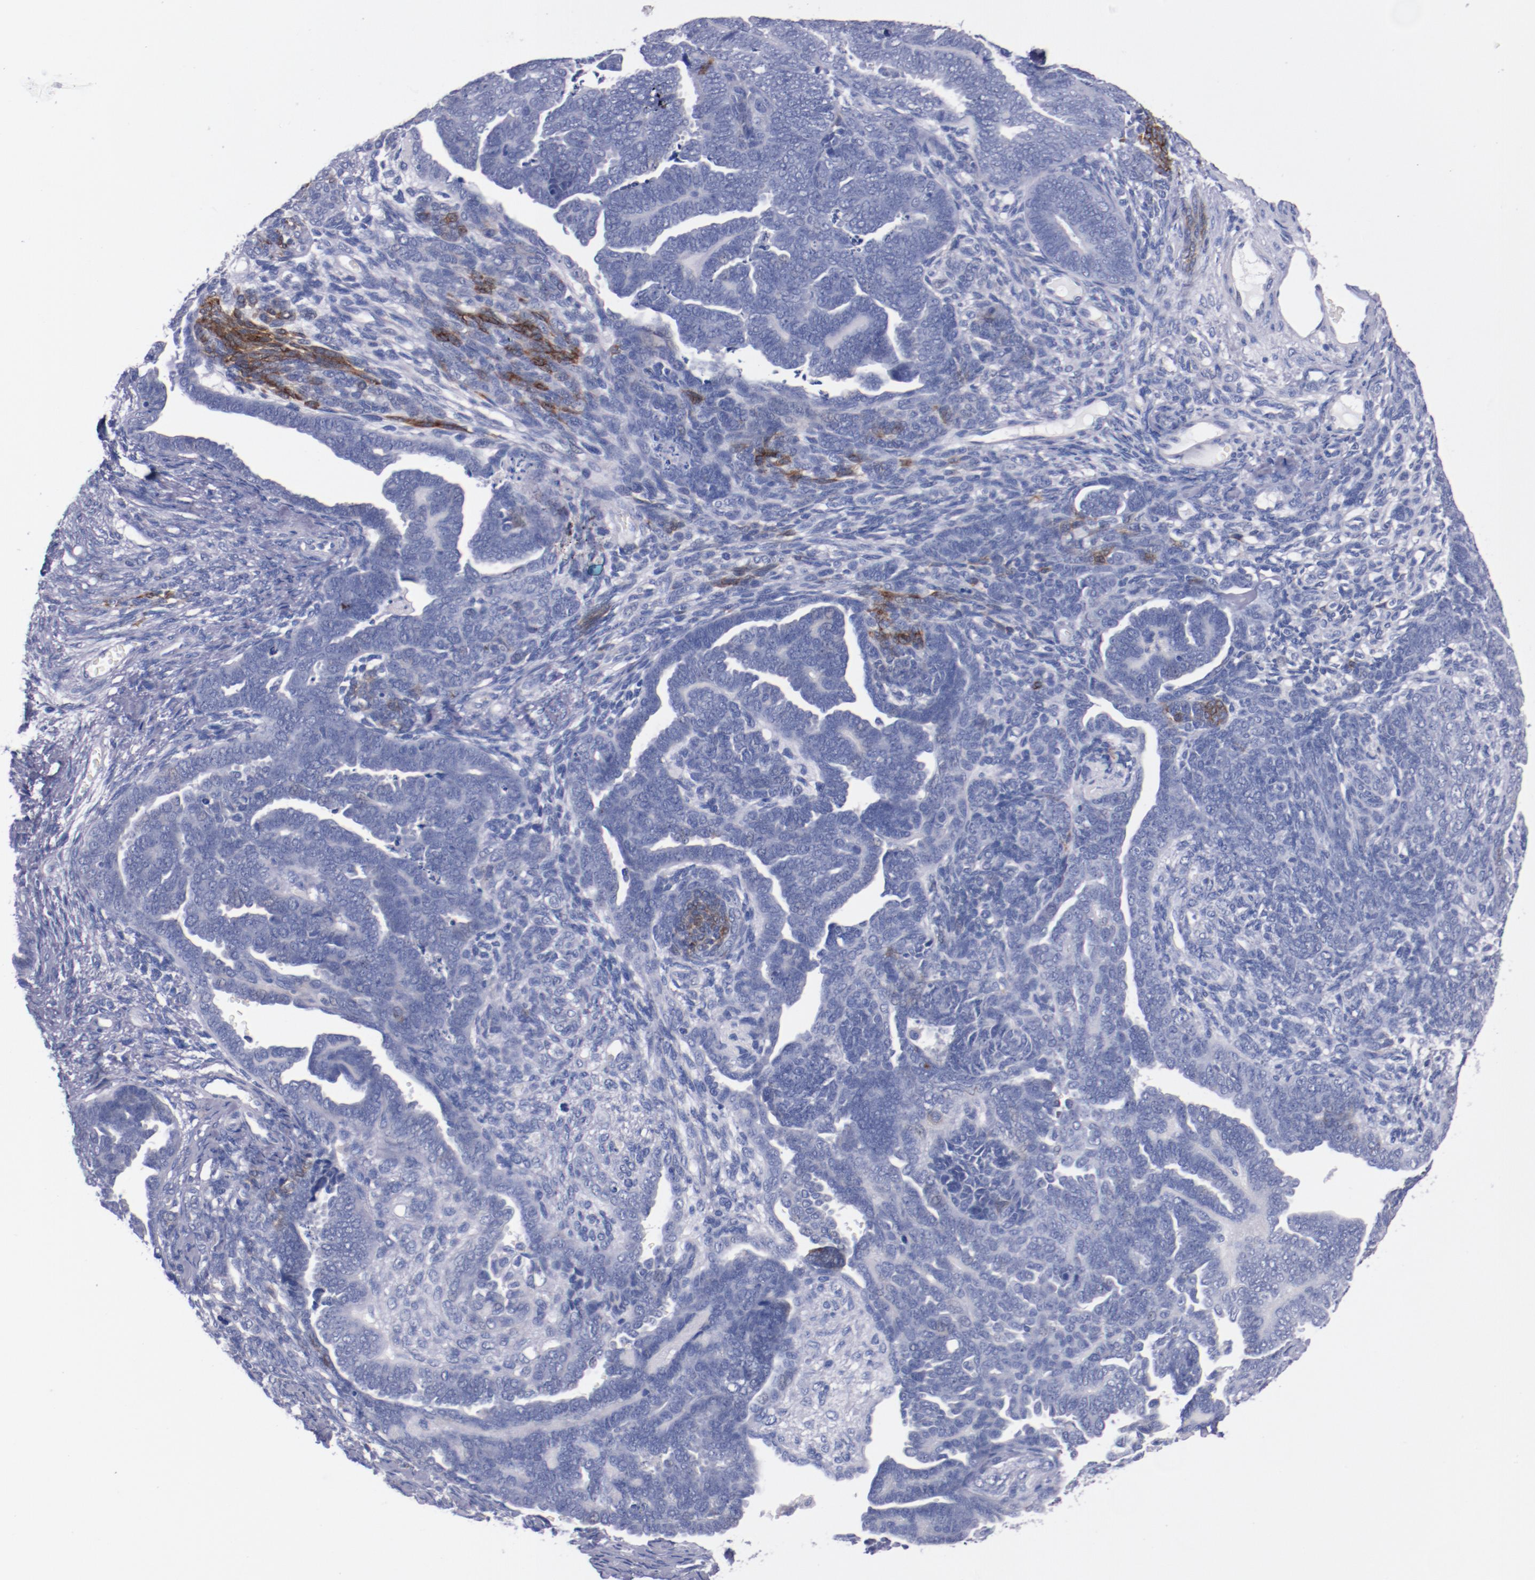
{"staining": {"intensity": "negative", "quantity": "none", "location": "none"}, "tissue": "endometrial cancer", "cell_type": "Tumor cells", "image_type": "cancer", "snomed": [{"axis": "morphology", "description": "Neoplasm, malignant, NOS"}, {"axis": "topography", "description": "Endometrium"}], "caption": "Immunohistochemistry (IHC) micrograph of neoplasm (malignant) (endometrial) stained for a protein (brown), which shows no staining in tumor cells.", "gene": "CNTNAP2", "patient": {"sex": "female", "age": 74}}